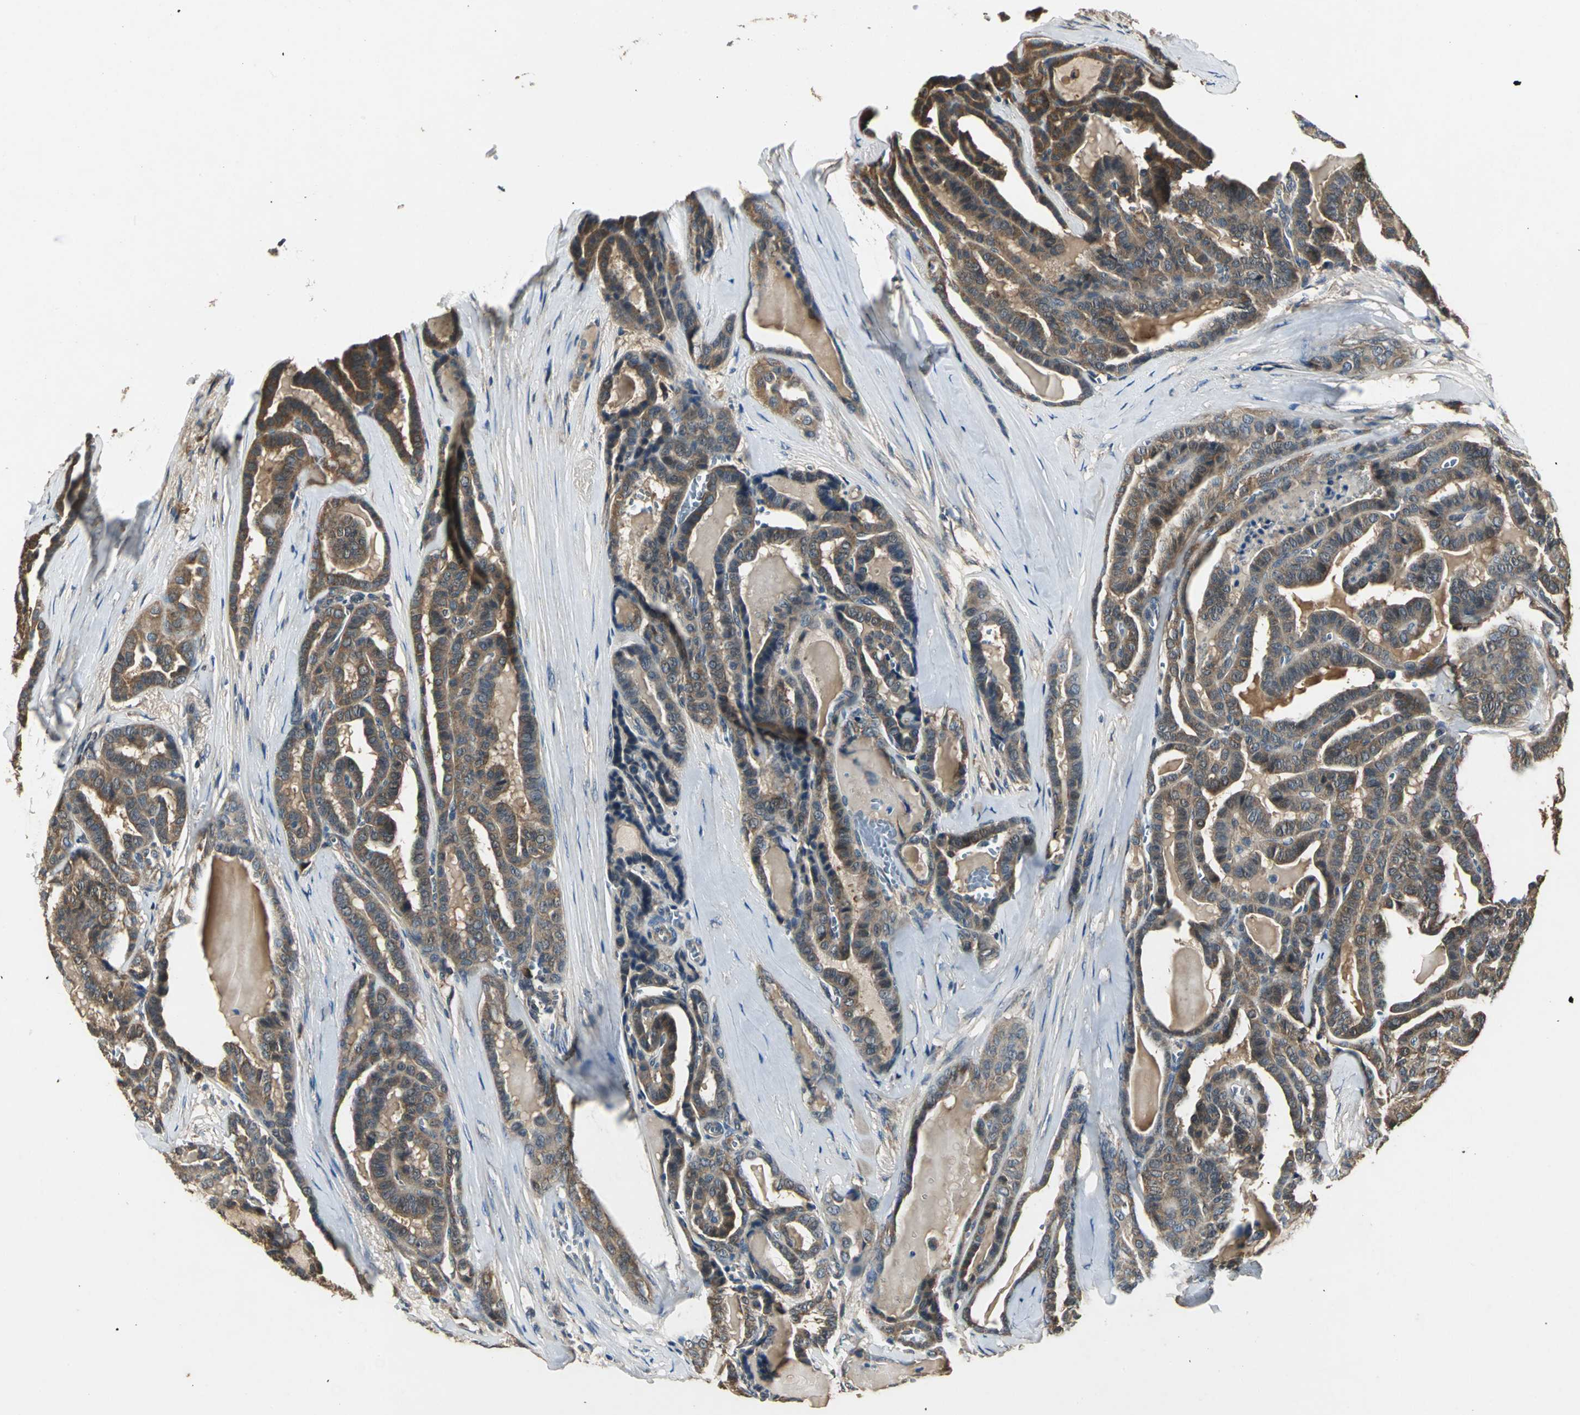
{"staining": {"intensity": "moderate", "quantity": ">75%", "location": "cytoplasmic/membranous"}, "tissue": "thyroid cancer", "cell_type": "Tumor cells", "image_type": "cancer", "snomed": [{"axis": "morphology", "description": "Carcinoma, NOS"}, {"axis": "topography", "description": "Thyroid gland"}], "caption": "About >75% of tumor cells in human thyroid cancer show moderate cytoplasmic/membranous protein positivity as visualized by brown immunohistochemical staining.", "gene": "IRF3", "patient": {"sex": "female", "age": 91}}